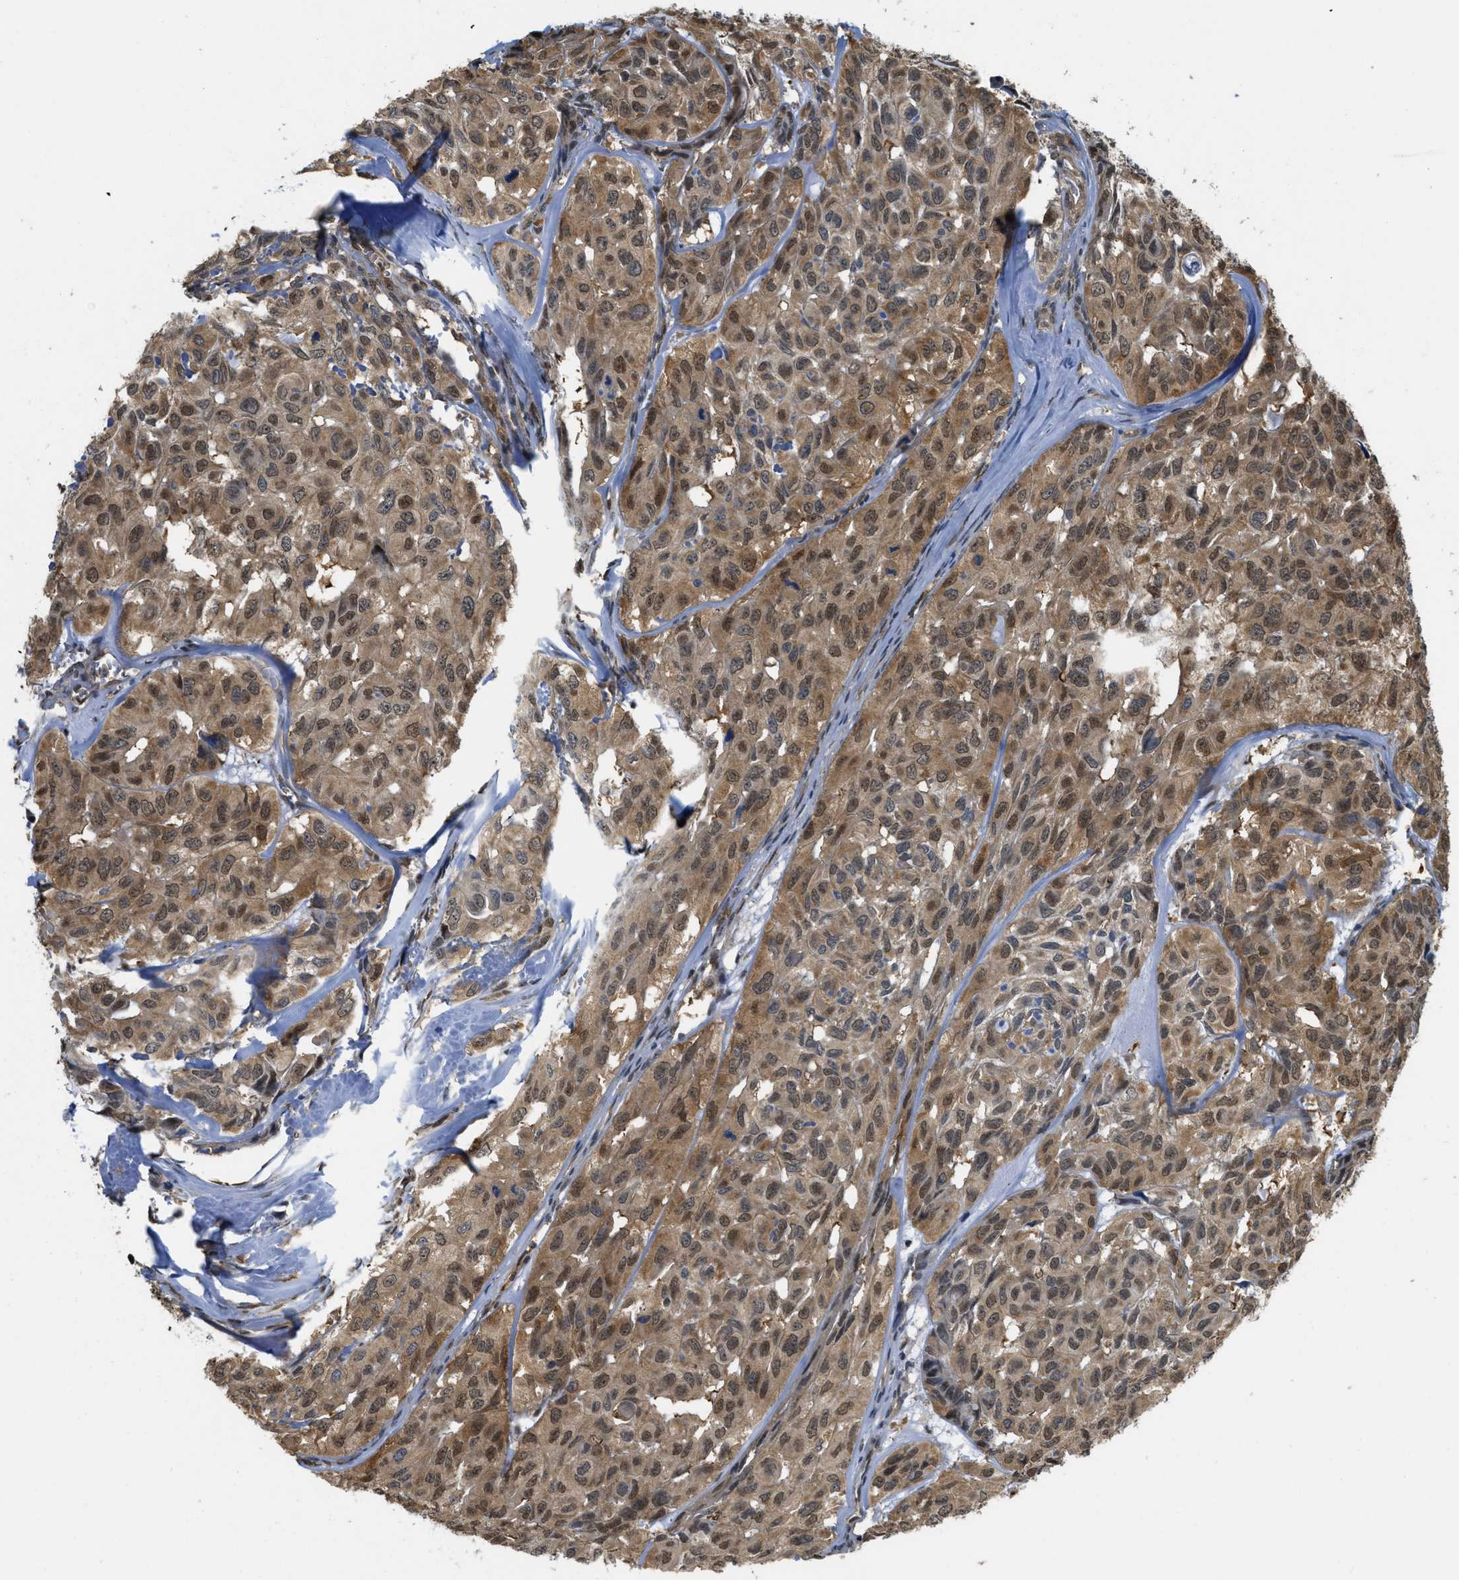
{"staining": {"intensity": "moderate", "quantity": ">75%", "location": "cytoplasmic/membranous,nuclear"}, "tissue": "head and neck cancer", "cell_type": "Tumor cells", "image_type": "cancer", "snomed": [{"axis": "morphology", "description": "Adenocarcinoma, NOS"}, {"axis": "topography", "description": "Salivary gland, NOS"}, {"axis": "topography", "description": "Head-Neck"}], "caption": "Adenocarcinoma (head and neck) stained with a protein marker shows moderate staining in tumor cells.", "gene": "PSMC5", "patient": {"sex": "female", "age": 76}}